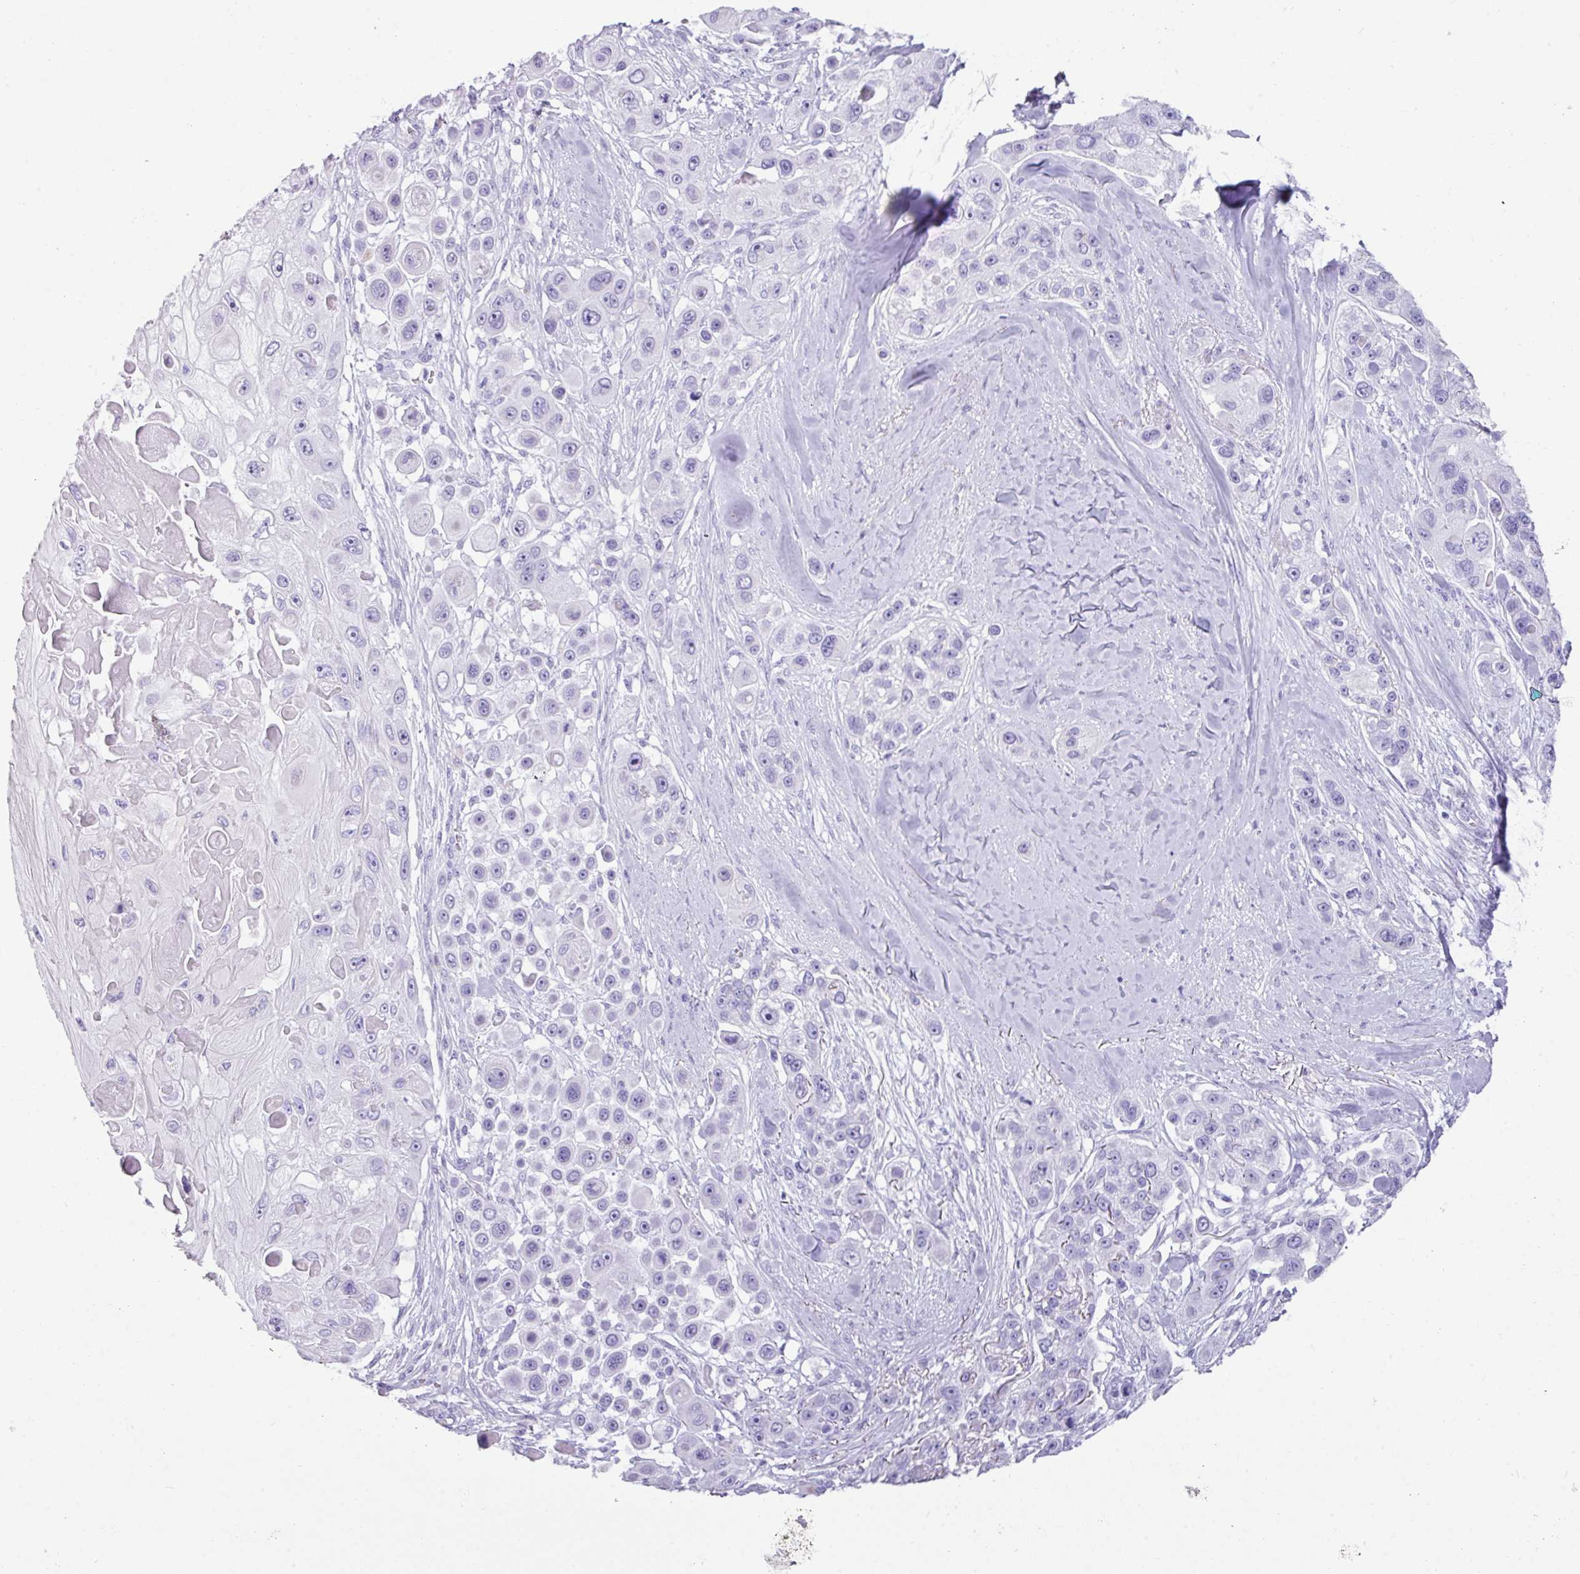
{"staining": {"intensity": "negative", "quantity": "none", "location": "none"}, "tissue": "skin cancer", "cell_type": "Tumor cells", "image_type": "cancer", "snomed": [{"axis": "morphology", "description": "Squamous cell carcinoma, NOS"}, {"axis": "topography", "description": "Skin"}], "caption": "IHC photomicrograph of squamous cell carcinoma (skin) stained for a protein (brown), which exhibits no positivity in tumor cells.", "gene": "NCCRP1", "patient": {"sex": "male", "age": 67}}